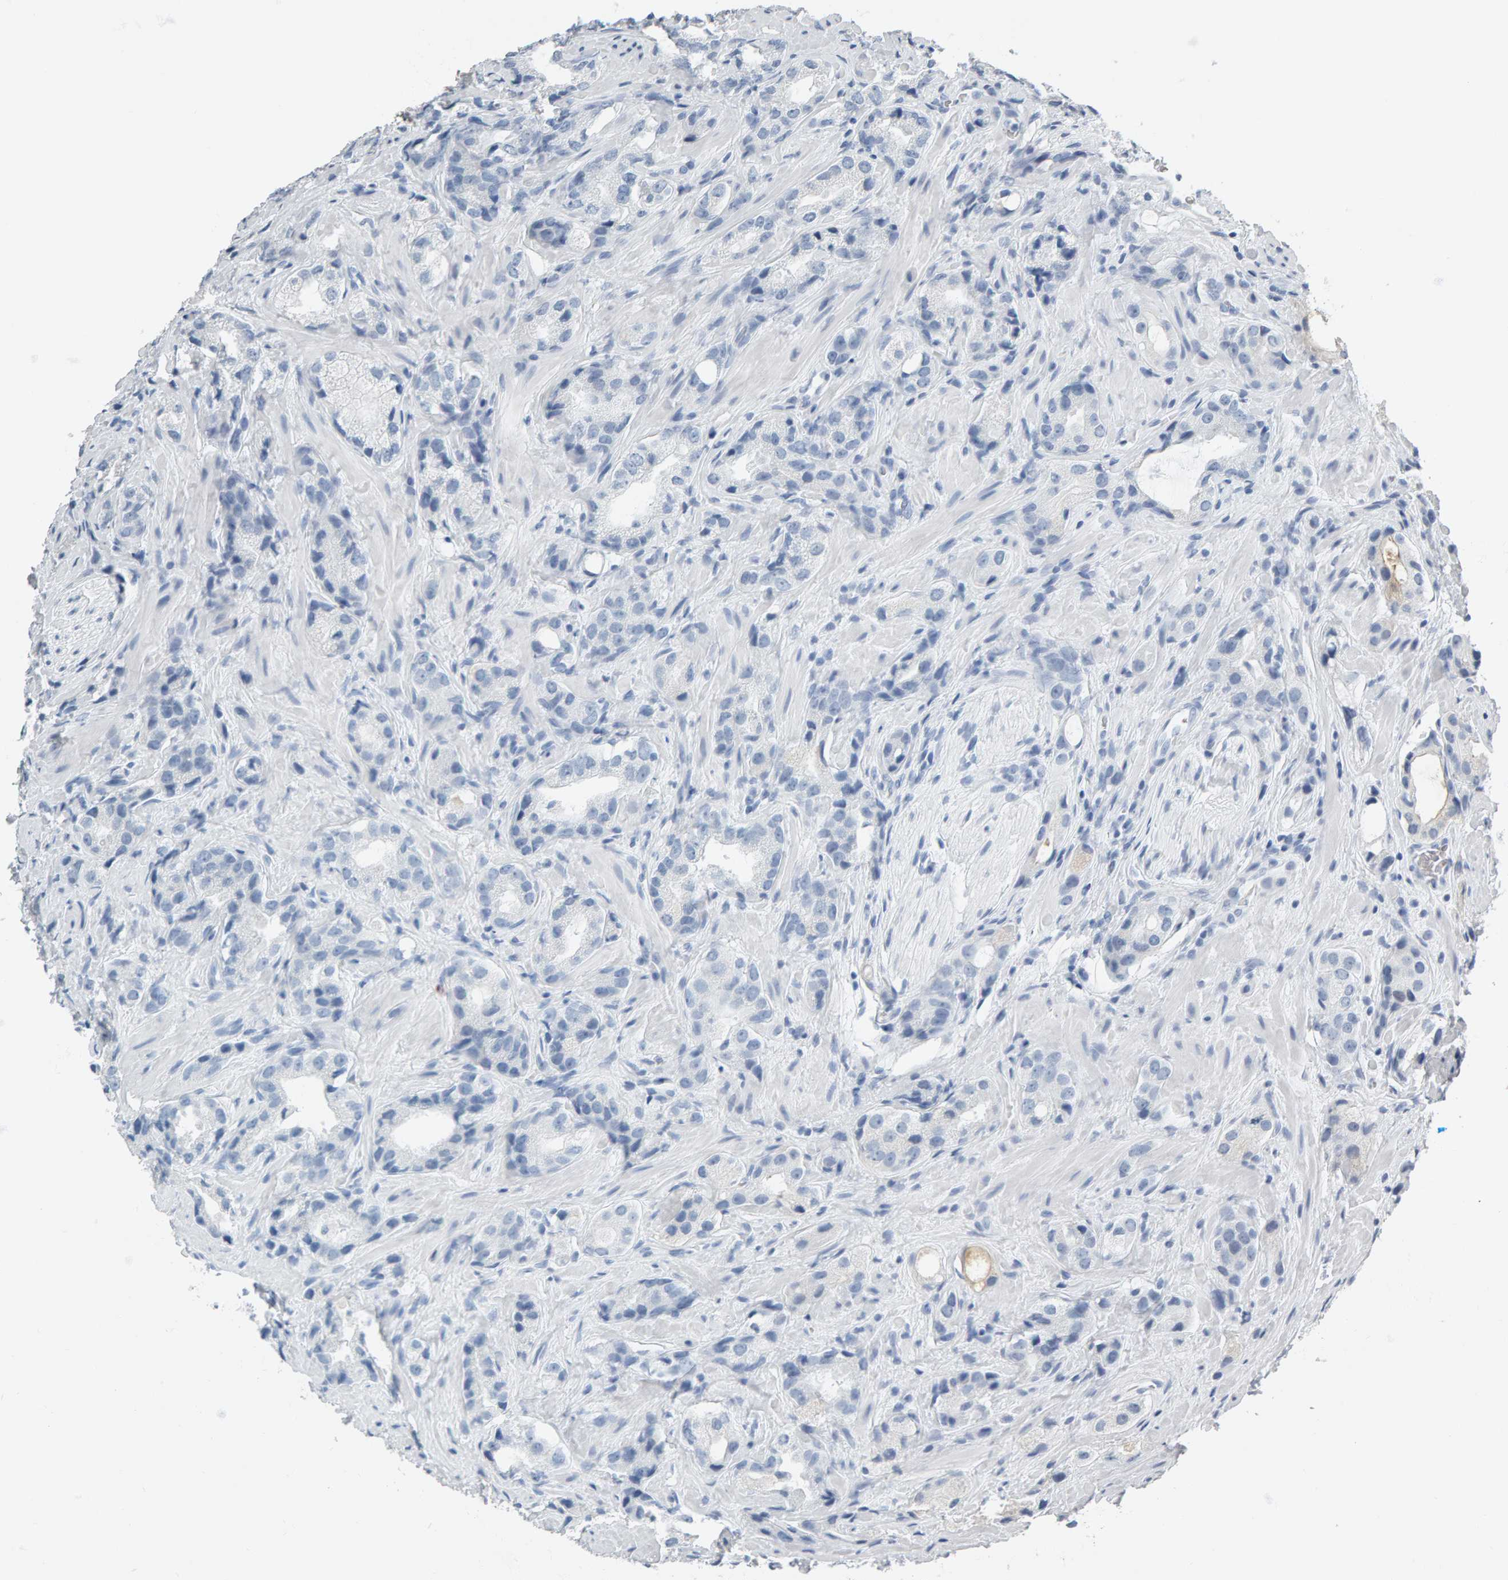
{"staining": {"intensity": "negative", "quantity": "none", "location": "none"}, "tissue": "prostate cancer", "cell_type": "Tumor cells", "image_type": "cancer", "snomed": [{"axis": "morphology", "description": "Adenocarcinoma, High grade"}, {"axis": "topography", "description": "Prostate"}], "caption": "Immunohistochemistry (IHC) of prostate high-grade adenocarcinoma exhibits no staining in tumor cells.", "gene": "SPACA3", "patient": {"sex": "male", "age": 63}}